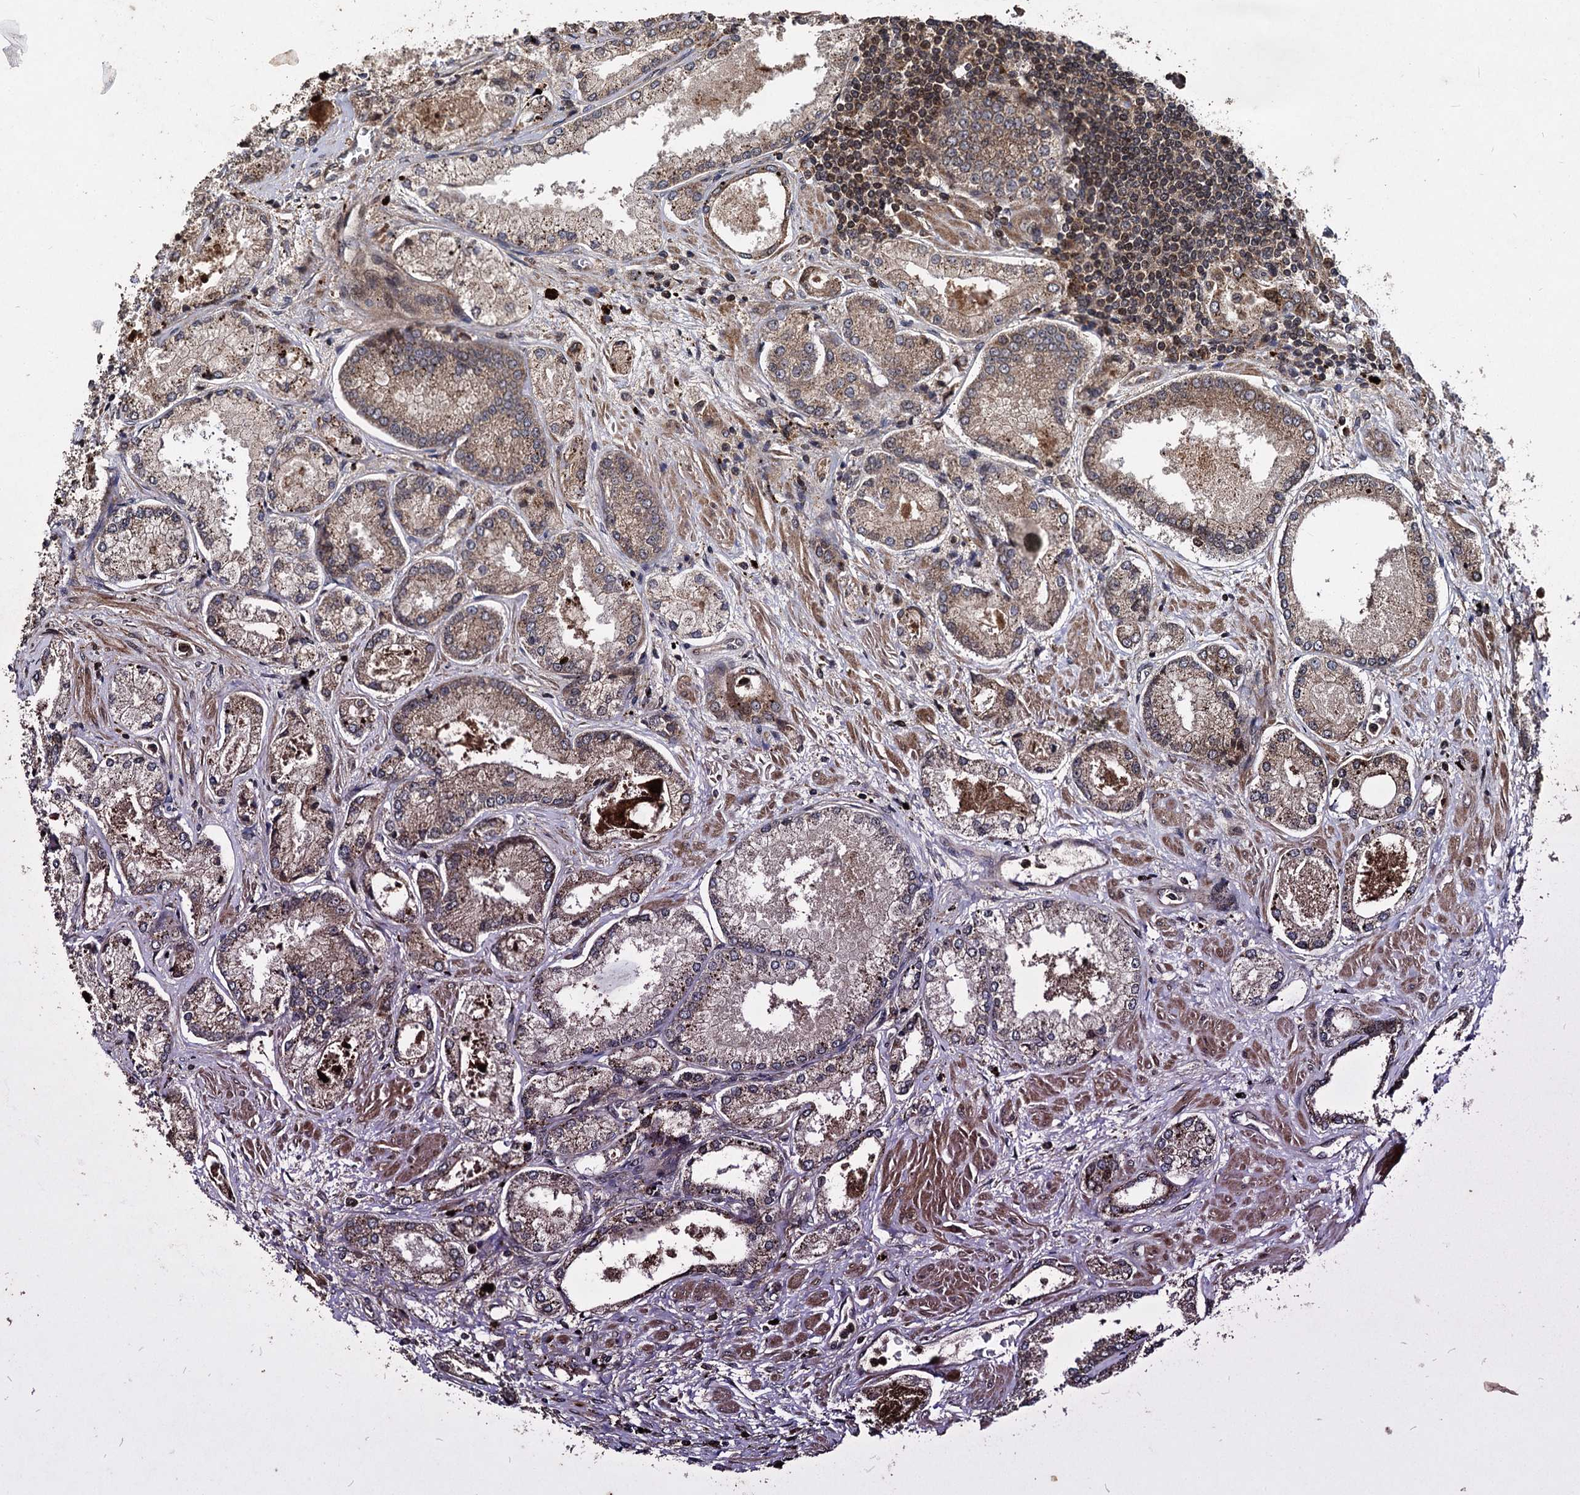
{"staining": {"intensity": "weak", "quantity": "25%-75%", "location": "cytoplasmic/membranous"}, "tissue": "prostate cancer", "cell_type": "Tumor cells", "image_type": "cancer", "snomed": [{"axis": "morphology", "description": "Adenocarcinoma, Low grade"}, {"axis": "topography", "description": "Prostate"}], "caption": "Protein analysis of low-grade adenocarcinoma (prostate) tissue shows weak cytoplasmic/membranous positivity in about 25%-75% of tumor cells. The protein of interest is stained brown, and the nuclei are stained in blue (DAB IHC with brightfield microscopy, high magnification).", "gene": "BCL2L2", "patient": {"sex": "male", "age": 74}}